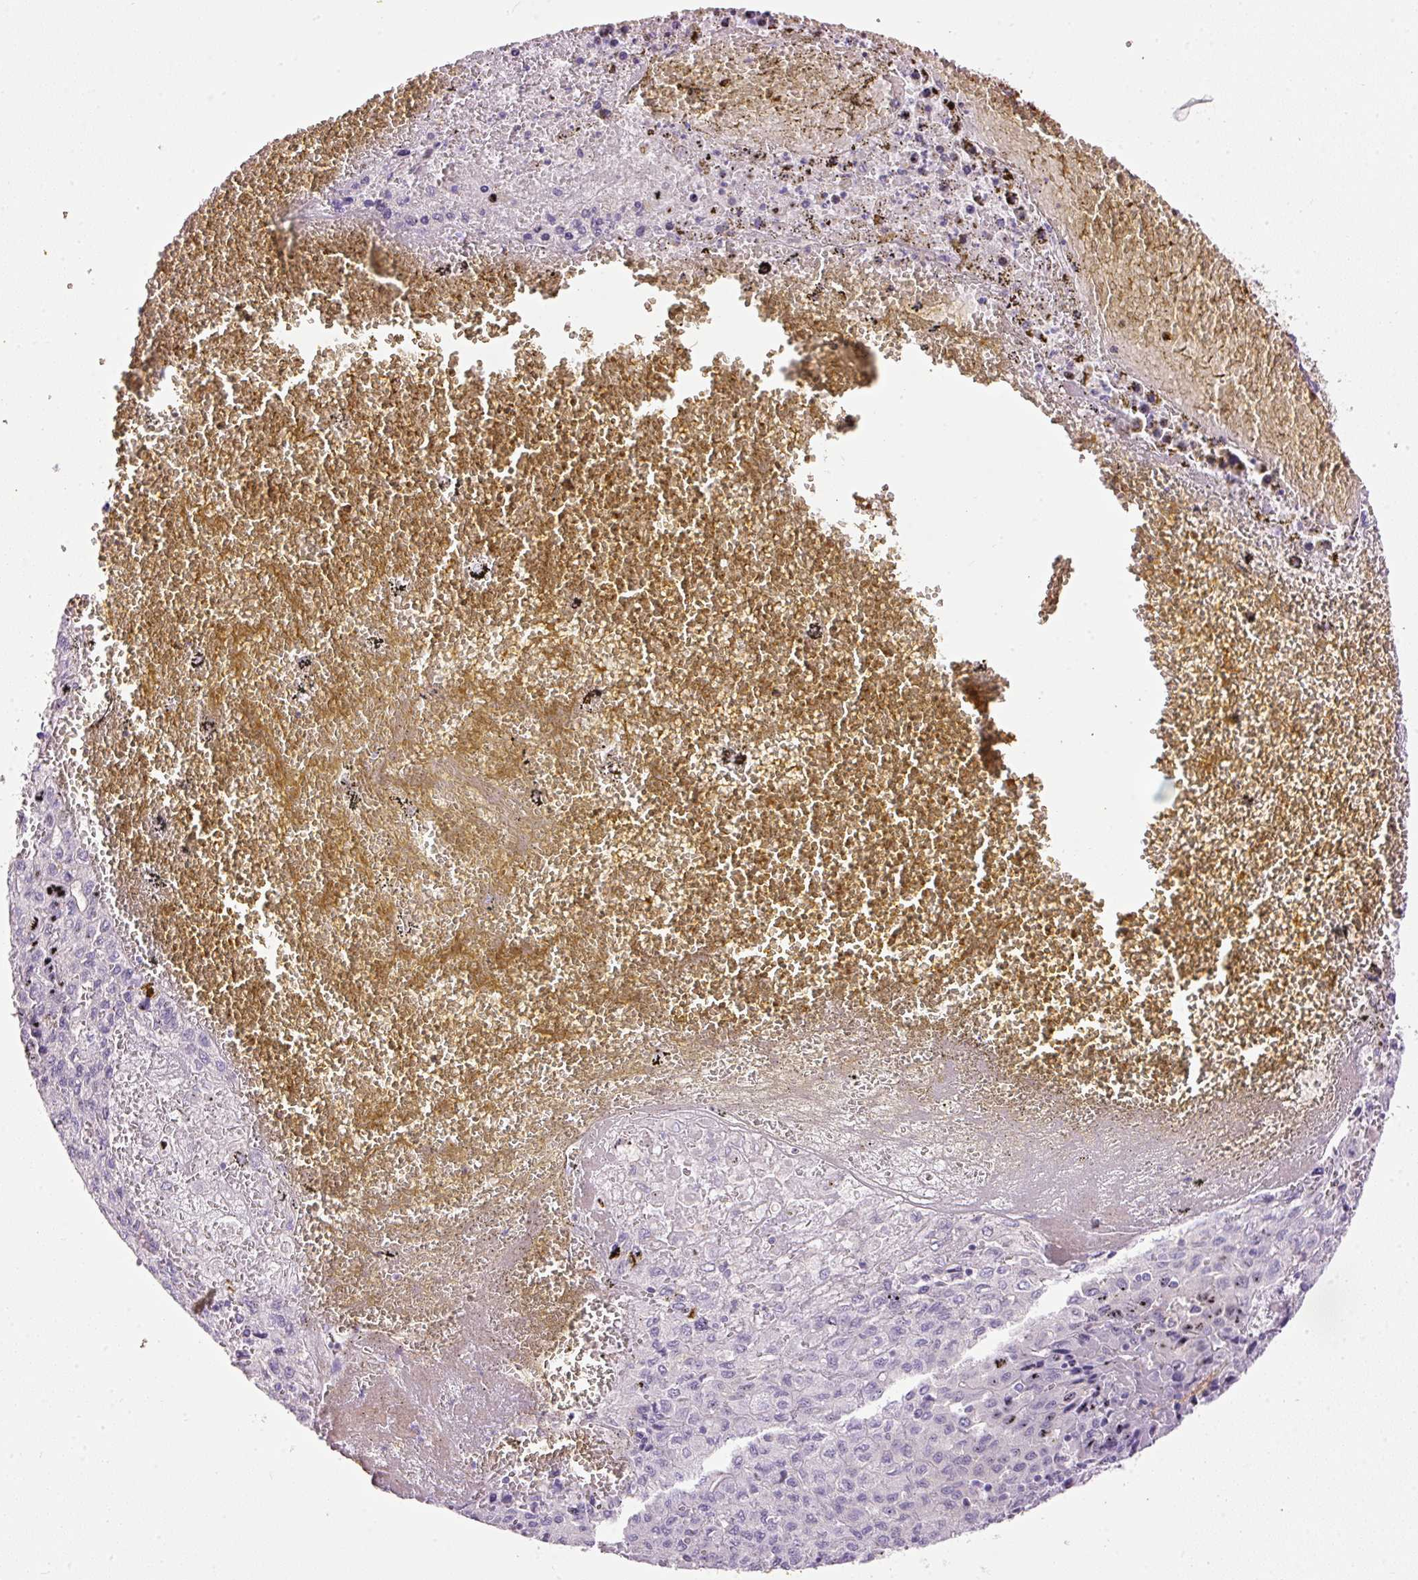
{"staining": {"intensity": "negative", "quantity": "none", "location": "none"}, "tissue": "liver cancer", "cell_type": "Tumor cells", "image_type": "cancer", "snomed": [{"axis": "morphology", "description": "Carcinoma, Hepatocellular, NOS"}, {"axis": "topography", "description": "Liver"}], "caption": "Liver cancer (hepatocellular carcinoma) was stained to show a protein in brown. There is no significant positivity in tumor cells.", "gene": "SRC", "patient": {"sex": "female", "age": 53}}